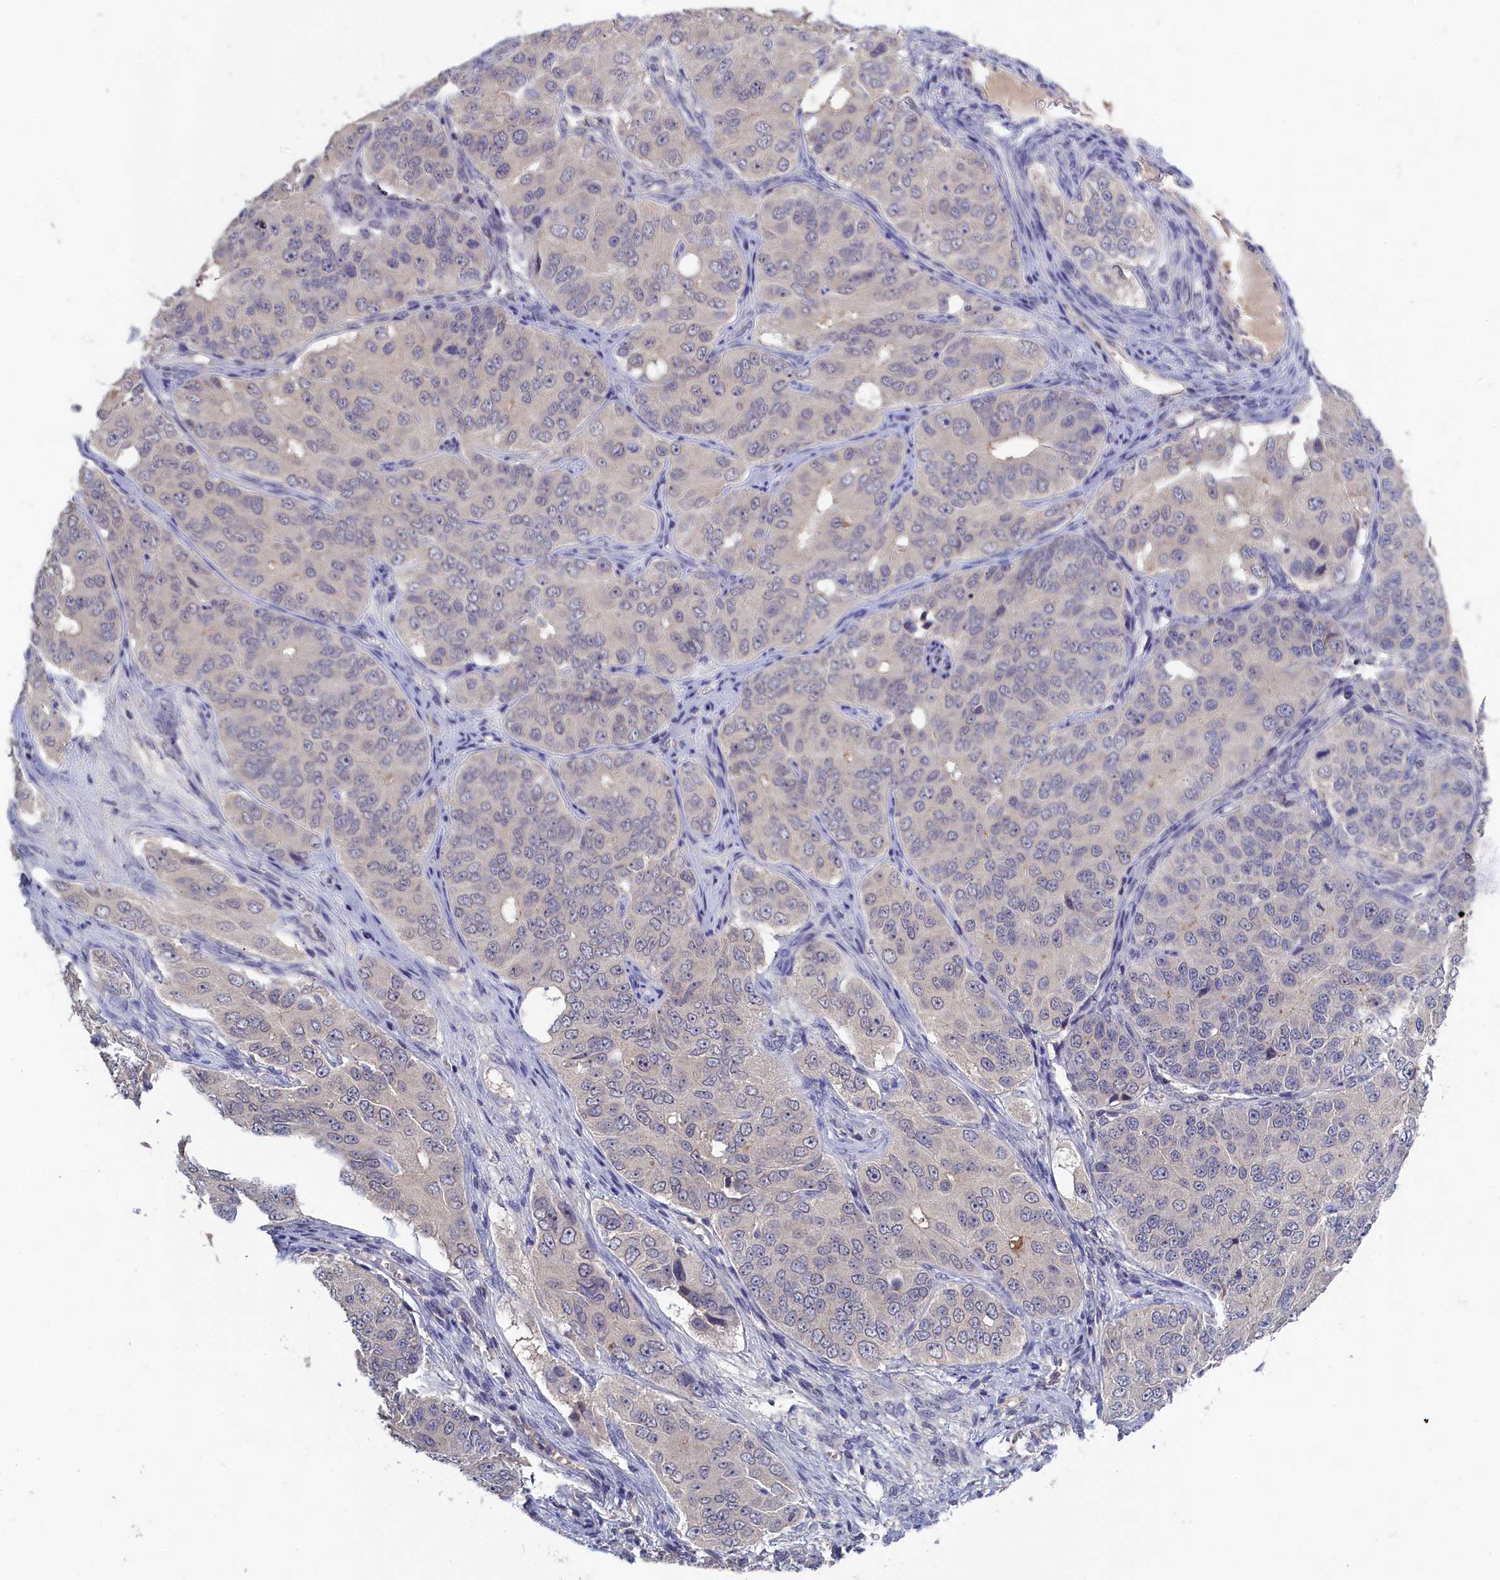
{"staining": {"intensity": "negative", "quantity": "none", "location": "none"}, "tissue": "ovarian cancer", "cell_type": "Tumor cells", "image_type": "cancer", "snomed": [{"axis": "morphology", "description": "Carcinoma, endometroid"}, {"axis": "topography", "description": "Ovary"}], "caption": "IHC image of ovarian cancer (endometroid carcinoma) stained for a protein (brown), which displays no positivity in tumor cells.", "gene": "CELF5", "patient": {"sex": "female", "age": 51}}